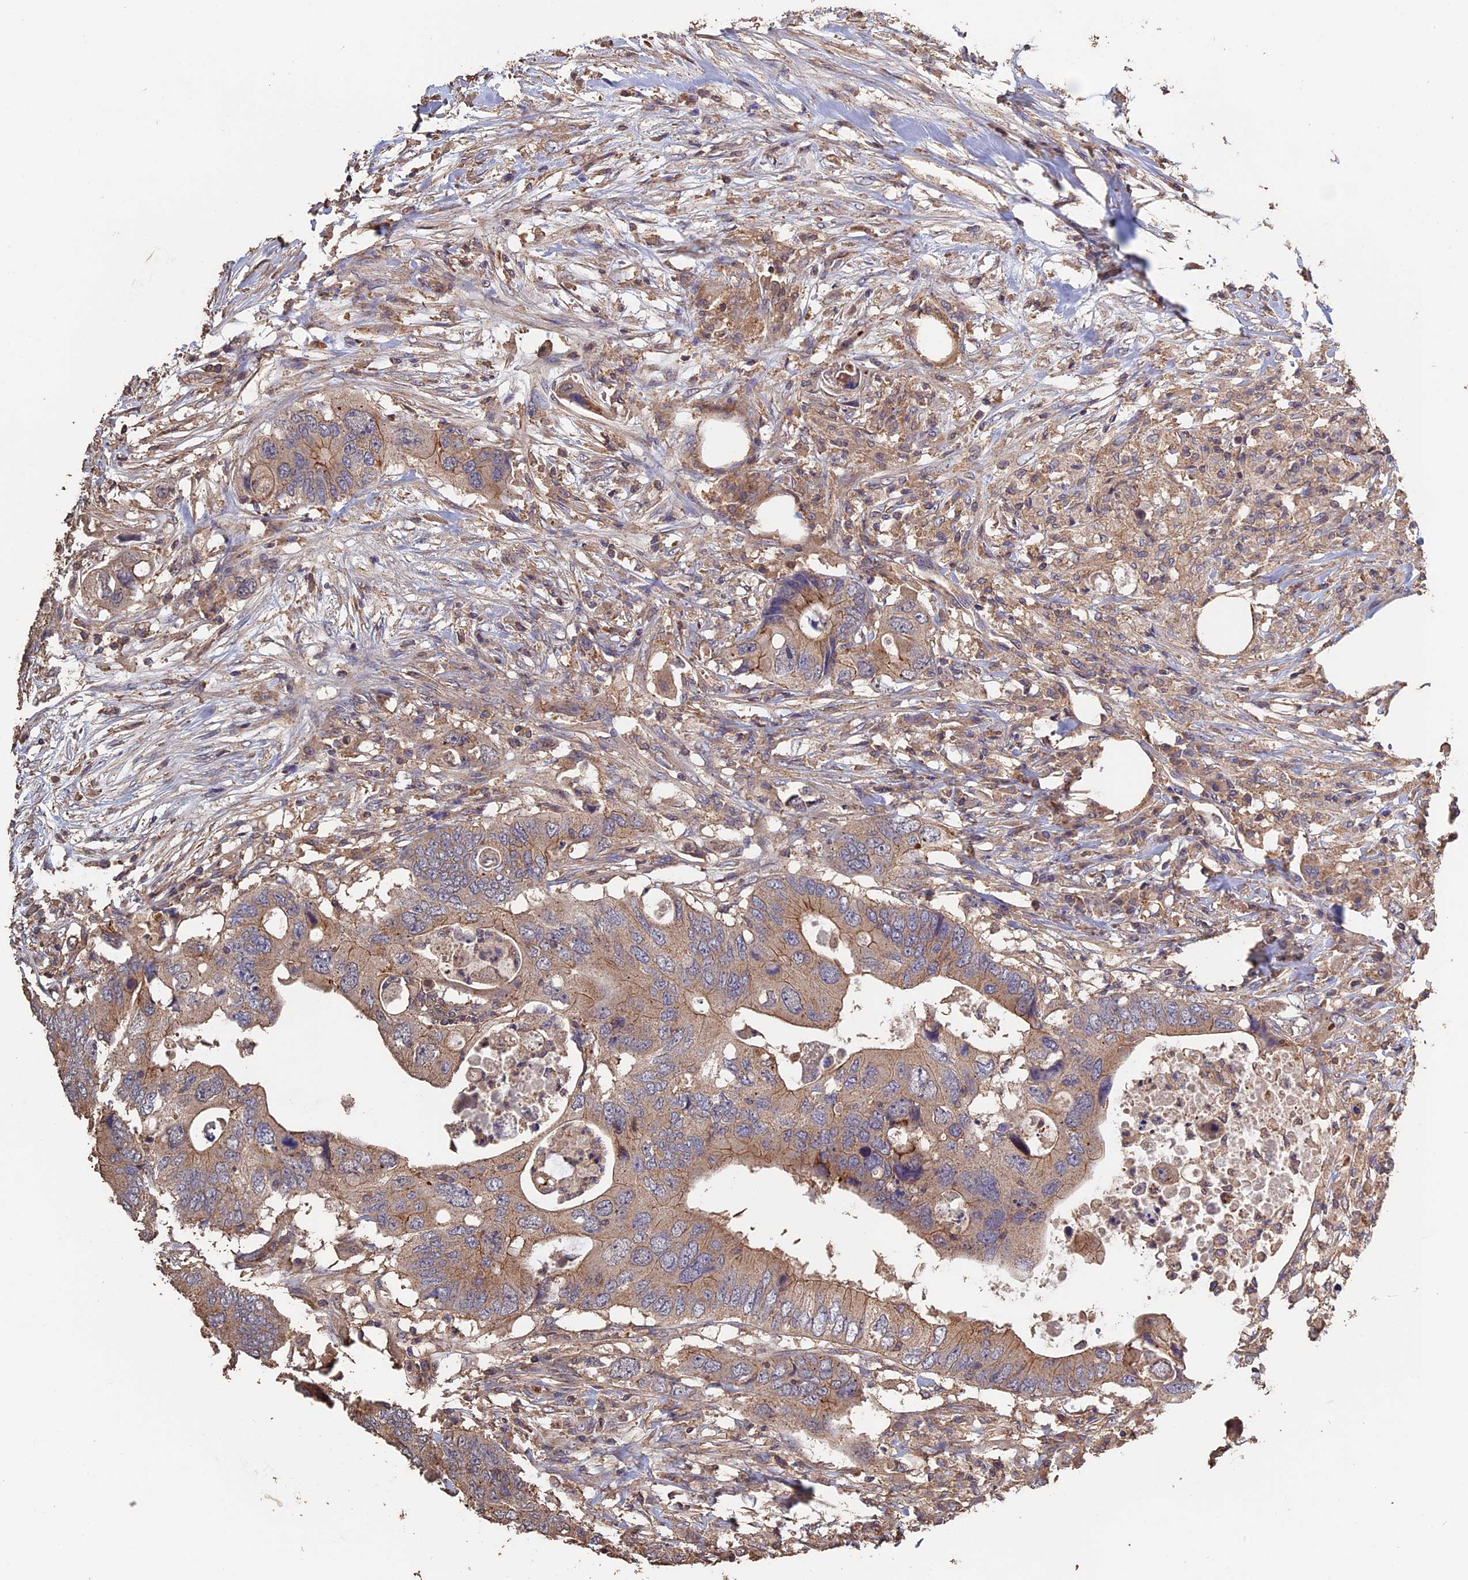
{"staining": {"intensity": "weak", "quantity": ">75%", "location": "cytoplasmic/membranous"}, "tissue": "colorectal cancer", "cell_type": "Tumor cells", "image_type": "cancer", "snomed": [{"axis": "morphology", "description": "Adenocarcinoma, NOS"}, {"axis": "topography", "description": "Colon"}], "caption": "The micrograph demonstrates immunohistochemical staining of colorectal cancer (adenocarcinoma). There is weak cytoplasmic/membranous staining is appreciated in about >75% of tumor cells.", "gene": "PIGQ", "patient": {"sex": "male", "age": 71}}